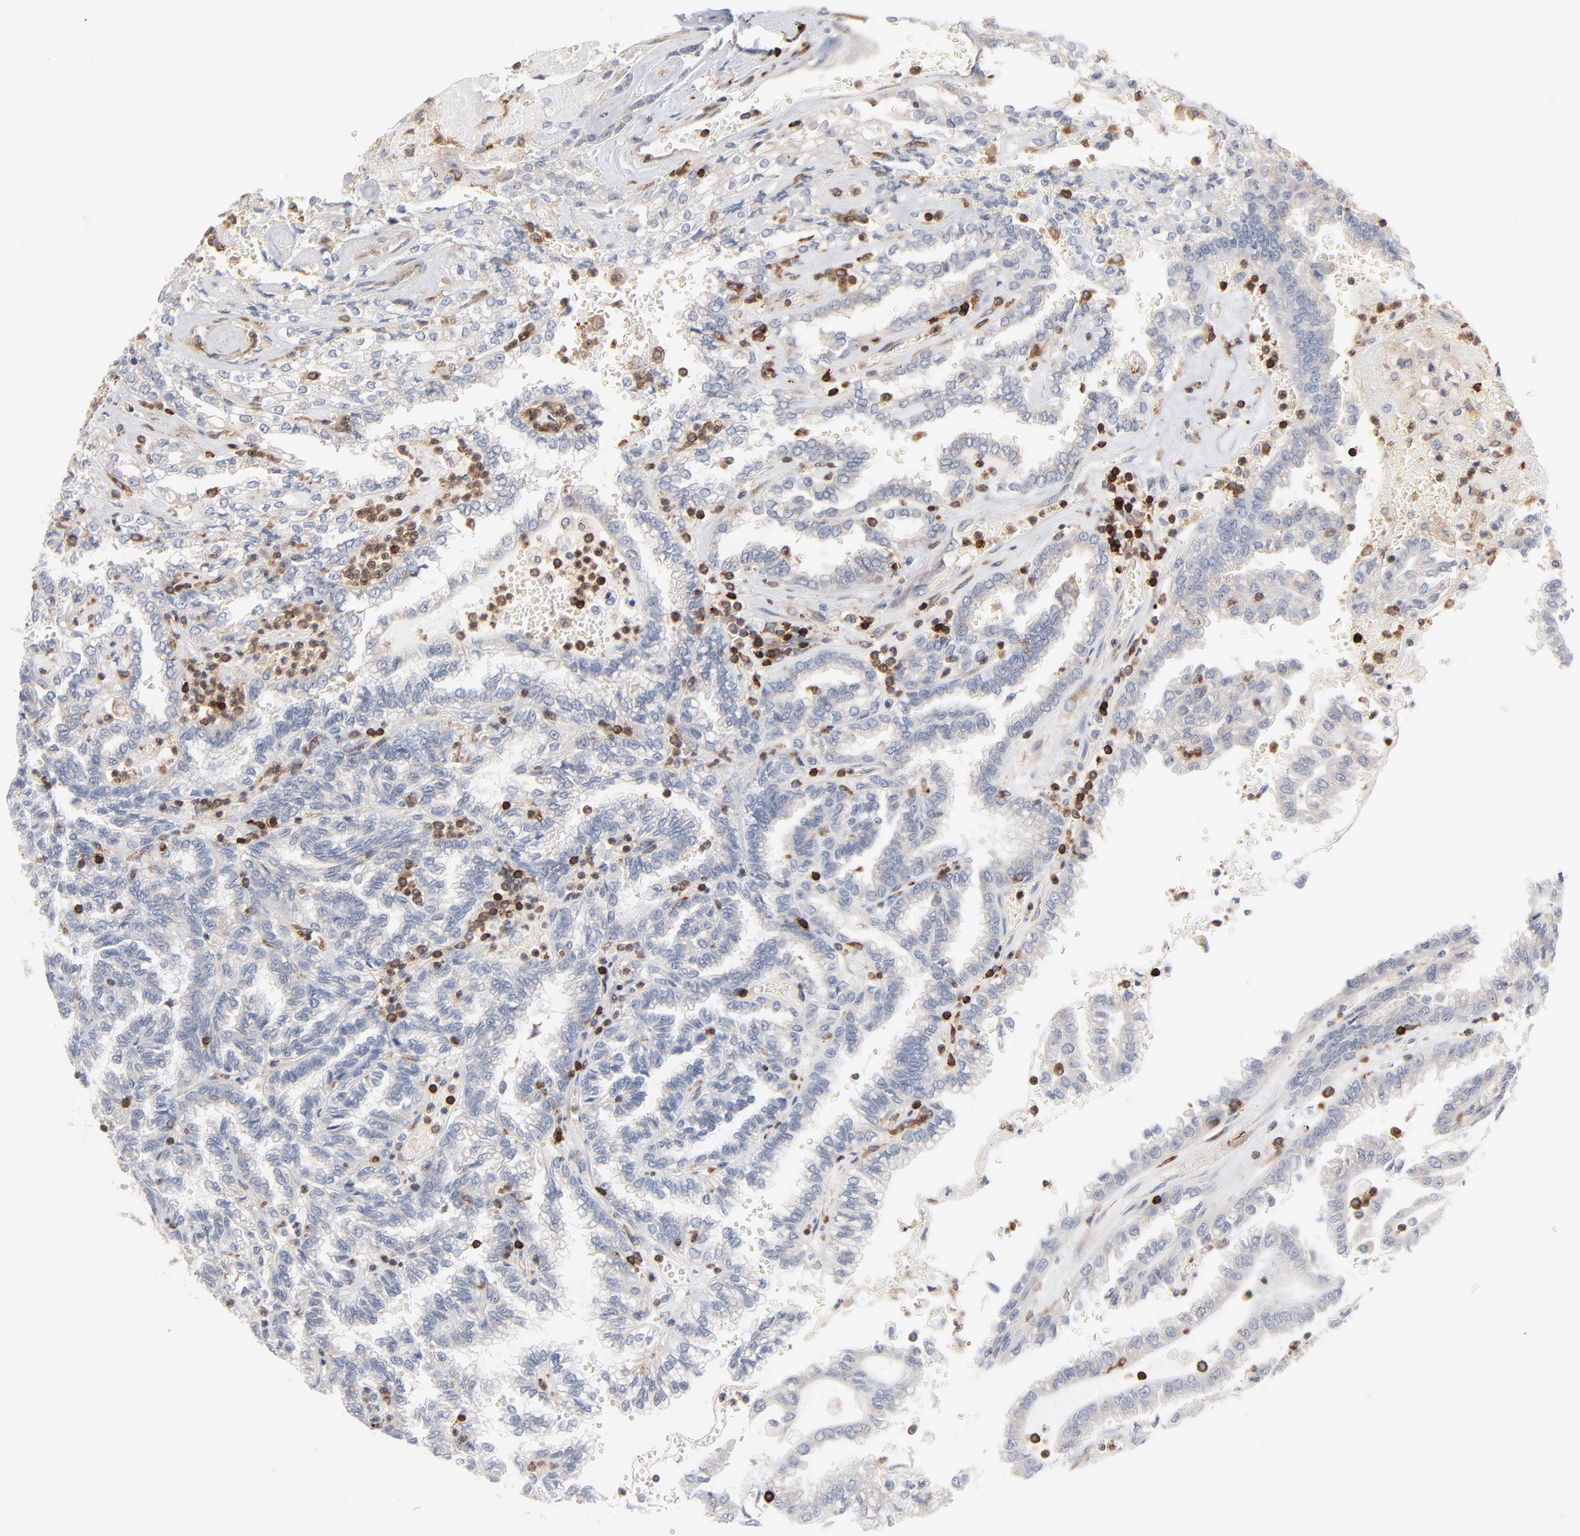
{"staining": {"intensity": "negative", "quantity": "none", "location": "none"}, "tissue": "renal cancer", "cell_type": "Tumor cells", "image_type": "cancer", "snomed": [{"axis": "morphology", "description": "Inflammation, NOS"}, {"axis": "morphology", "description": "Adenocarcinoma, NOS"}, {"axis": "topography", "description": "Kidney"}], "caption": "DAB (3,3'-diaminobenzidine) immunohistochemical staining of renal cancer displays no significant staining in tumor cells. Nuclei are stained in blue.", "gene": "SH3KBP1", "patient": {"sex": "male", "age": 68}}